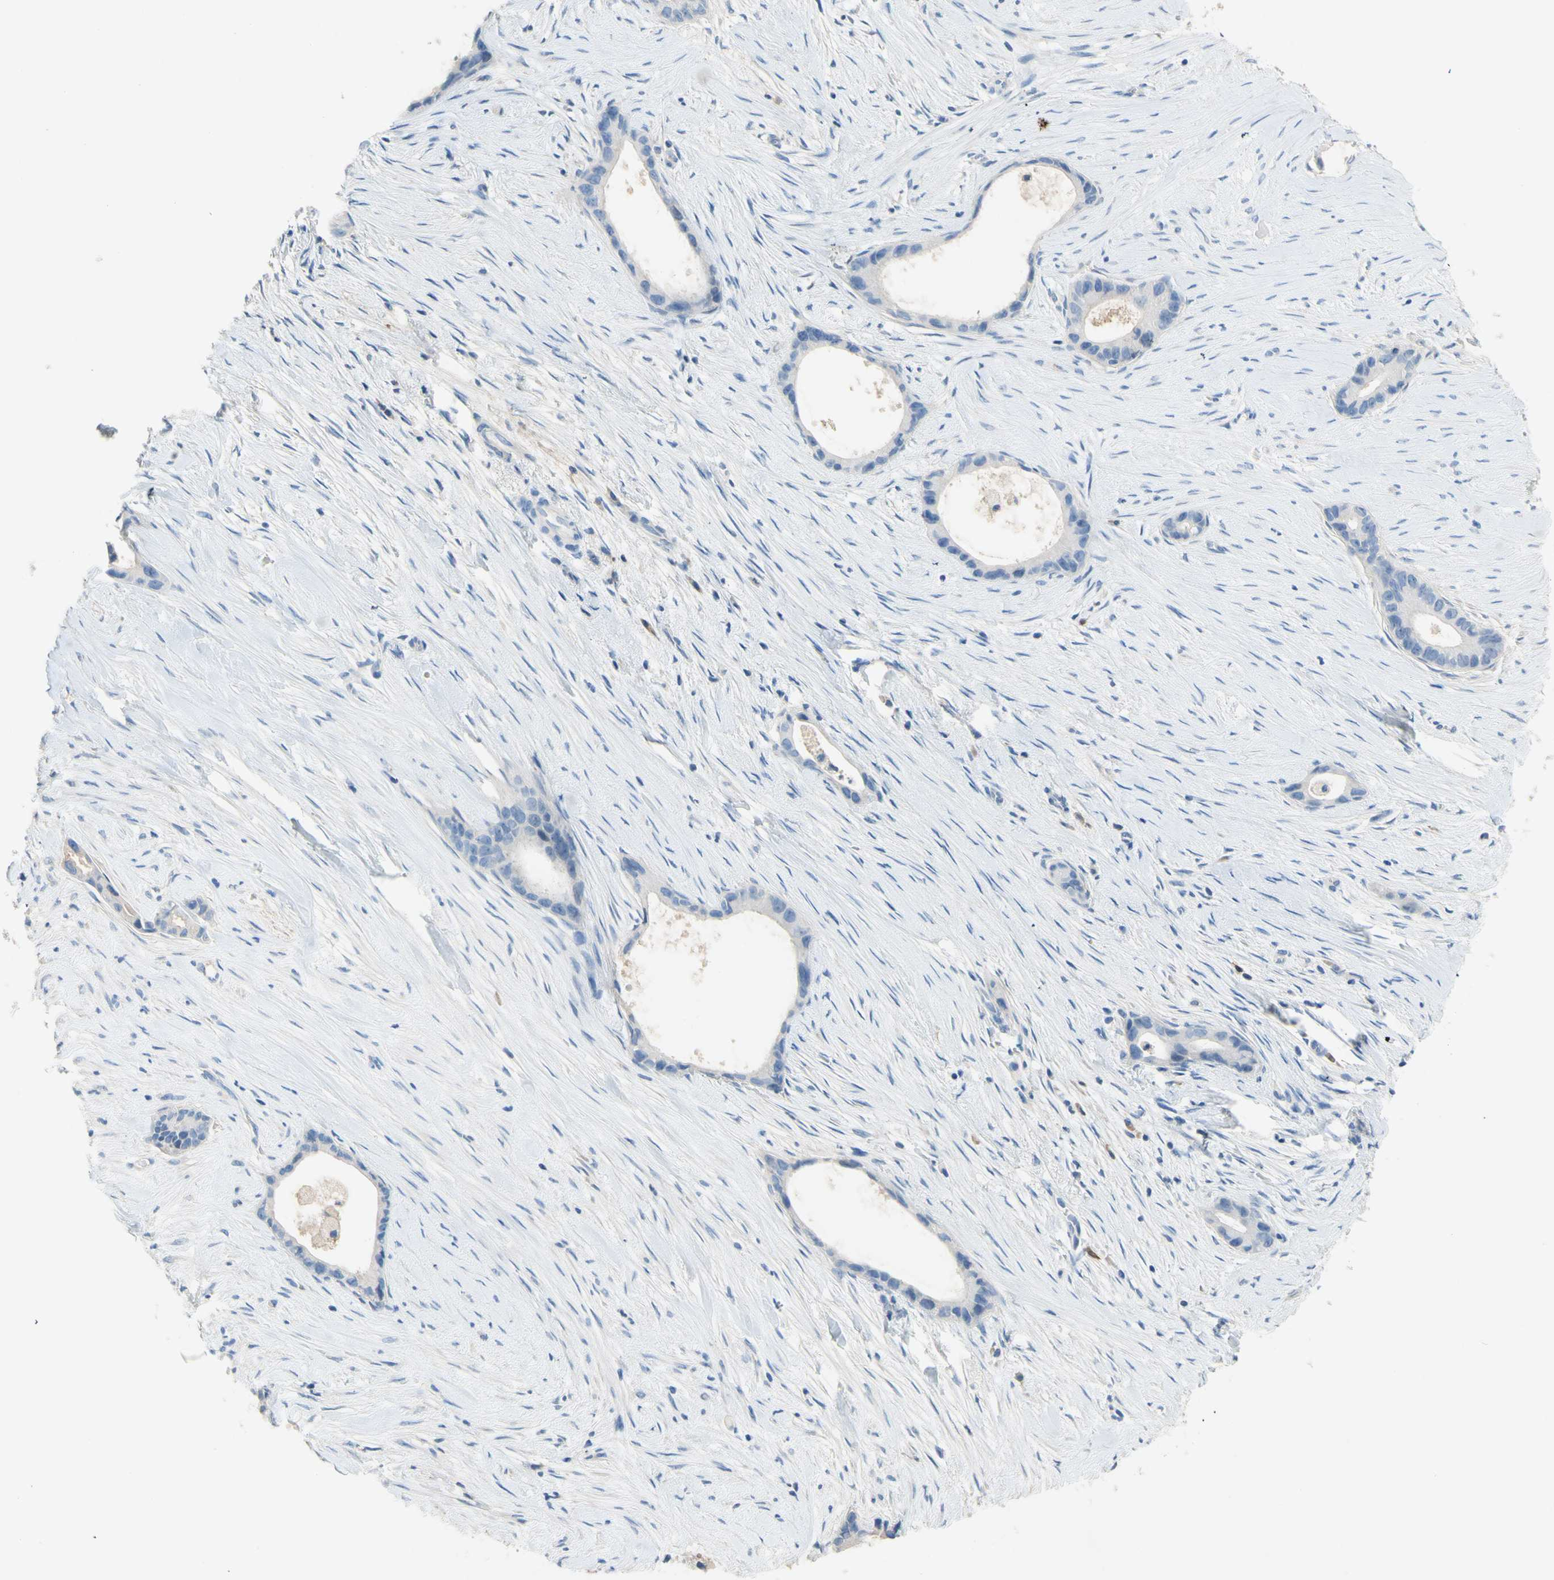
{"staining": {"intensity": "negative", "quantity": "none", "location": "none"}, "tissue": "liver cancer", "cell_type": "Tumor cells", "image_type": "cancer", "snomed": [{"axis": "morphology", "description": "Cholangiocarcinoma"}, {"axis": "topography", "description": "Liver"}], "caption": "High magnification brightfield microscopy of cholangiocarcinoma (liver) stained with DAB (3,3'-diaminobenzidine) (brown) and counterstained with hematoxylin (blue): tumor cells show no significant expression.", "gene": "PACSIN1", "patient": {"sex": "female", "age": 55}}